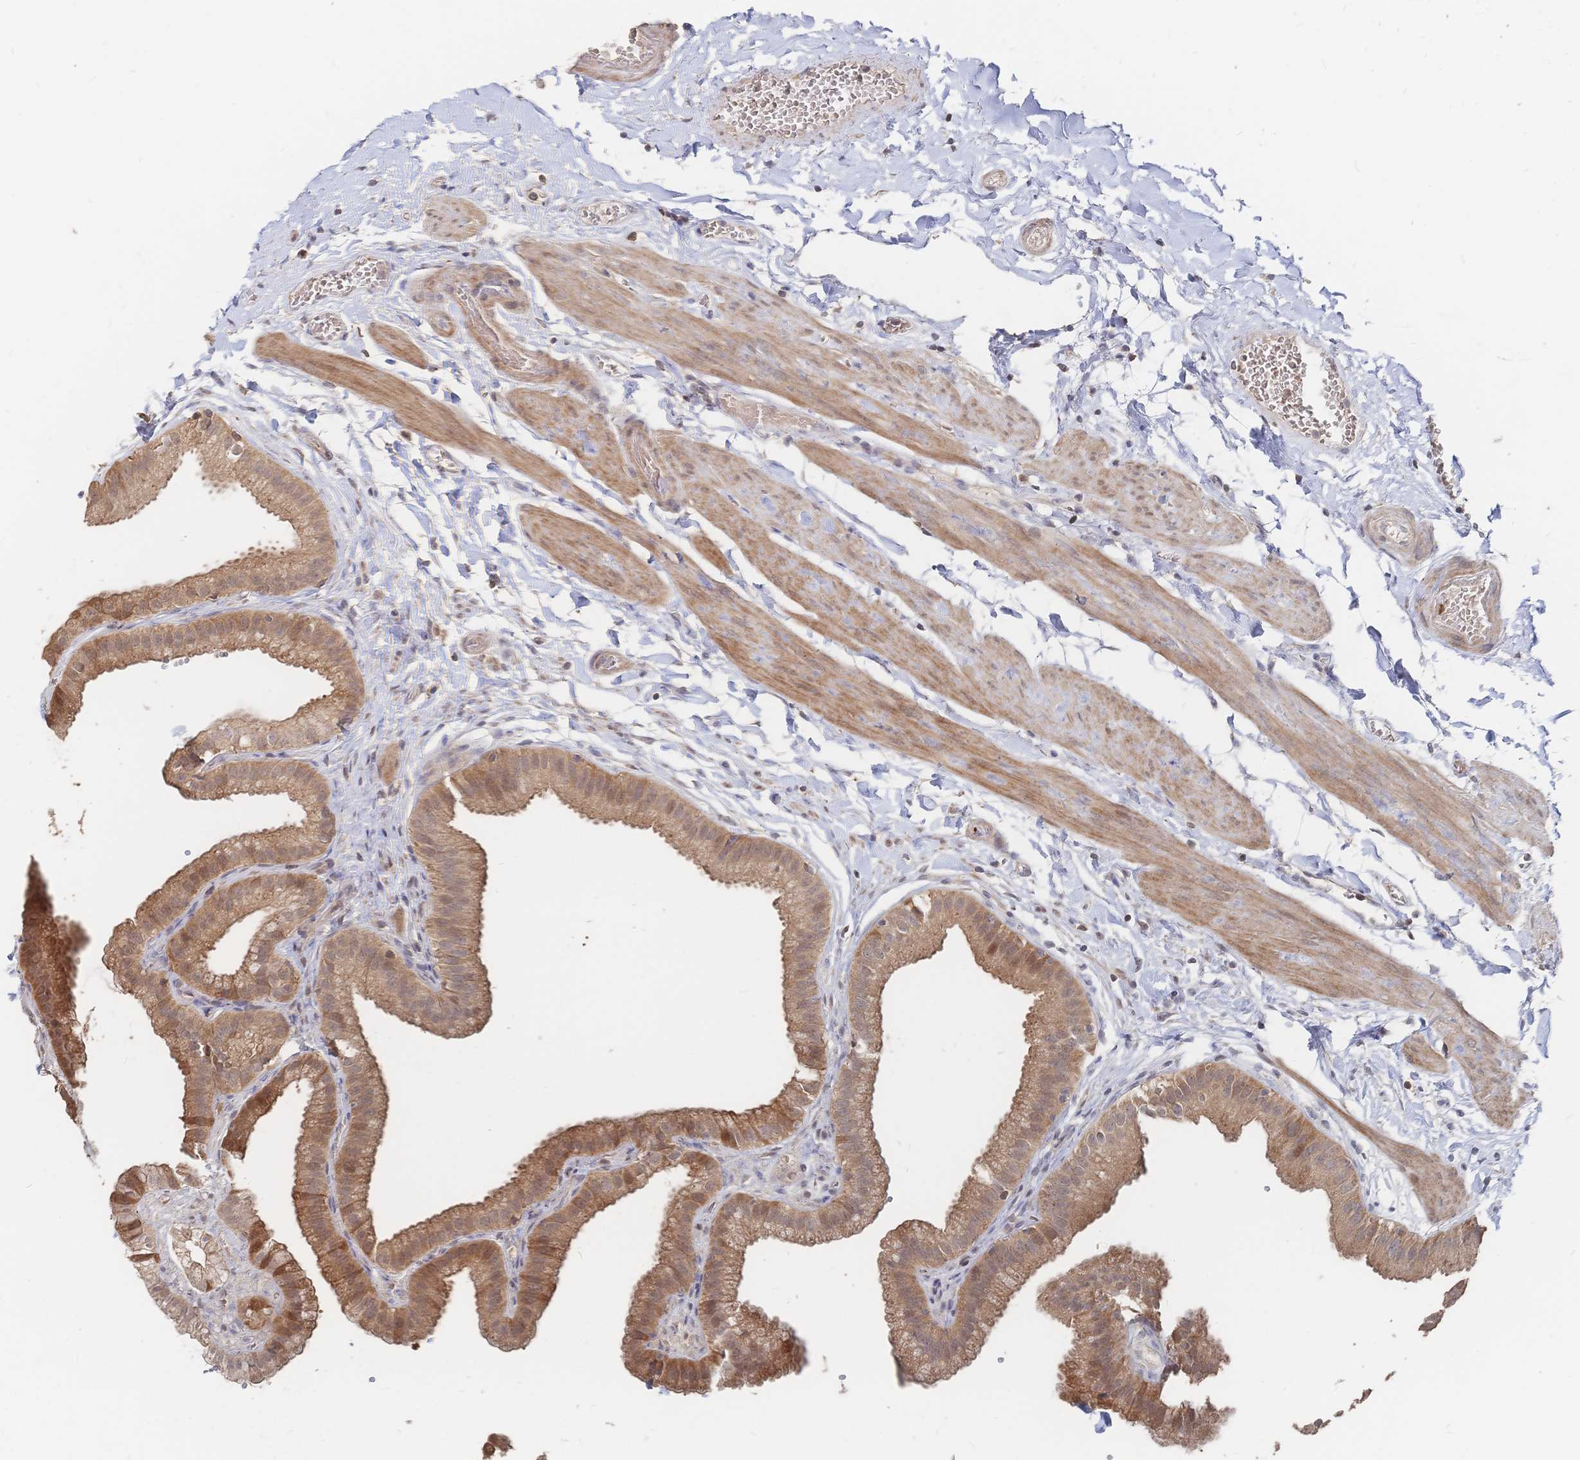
{"staining": {"intensity": "moderate", "quantity": ">75%", "location": "cytoplasmic/membranous"}, "tissue": "gallbladder", "cell_type": "Glandular cells", "image_type": "normal", "snomed": [{"axis": "morphology", "description": "Normal tissue, NOS"}, {"axis": "topography", "description": "Gallbladder"}], "caption": "Protein analysis of benign gallbladder shows moderate cytoplasmic/membranous positivity in approximately >75% of glandular cells.", "gene": "LRP5", "patient": {"sex": "female", "age": 63}}